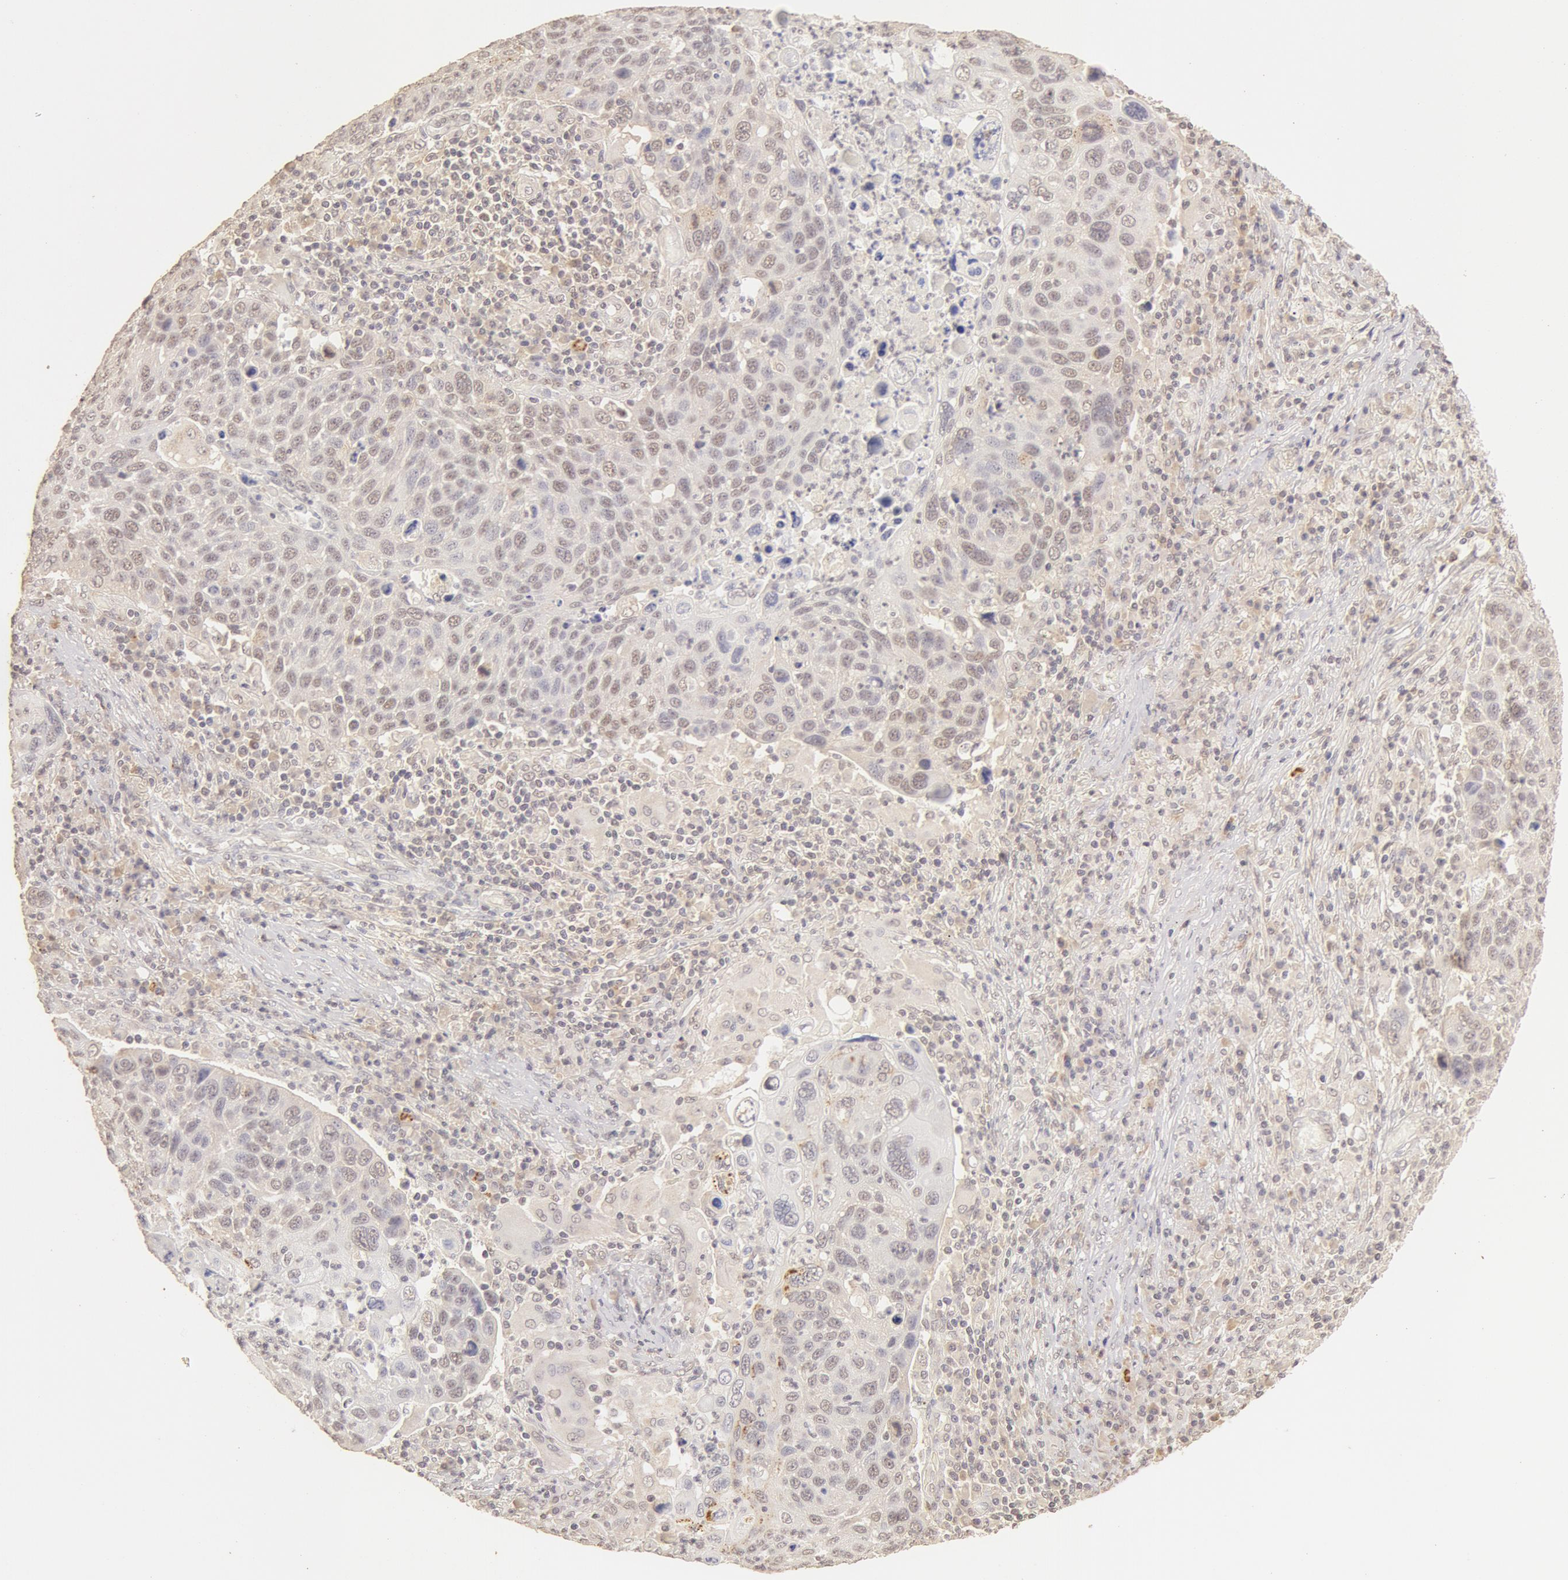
{"staining": {"intensity": "weak", "quantity": ">75%", "location": "cytoplasmic/membranous,nuclear"}, "tissue": "lung cancer", "cell_type": "Tumor cells", "image_type": "cancer", "snomed": [{"axis": "morphology", "description": "Squamous cell carcinoma, NOS"}, {"axis": "topography", "description": "Lung"}], "caption": "Human squamous cell carcinoma (lung) stained with a brown dye exhibits weak cytoplasmic/membranous and nuclear positive staining in about >75% of tumor cells.", "gene": "SNRNP70", "patient": {"sex": "male", "age": 68}}